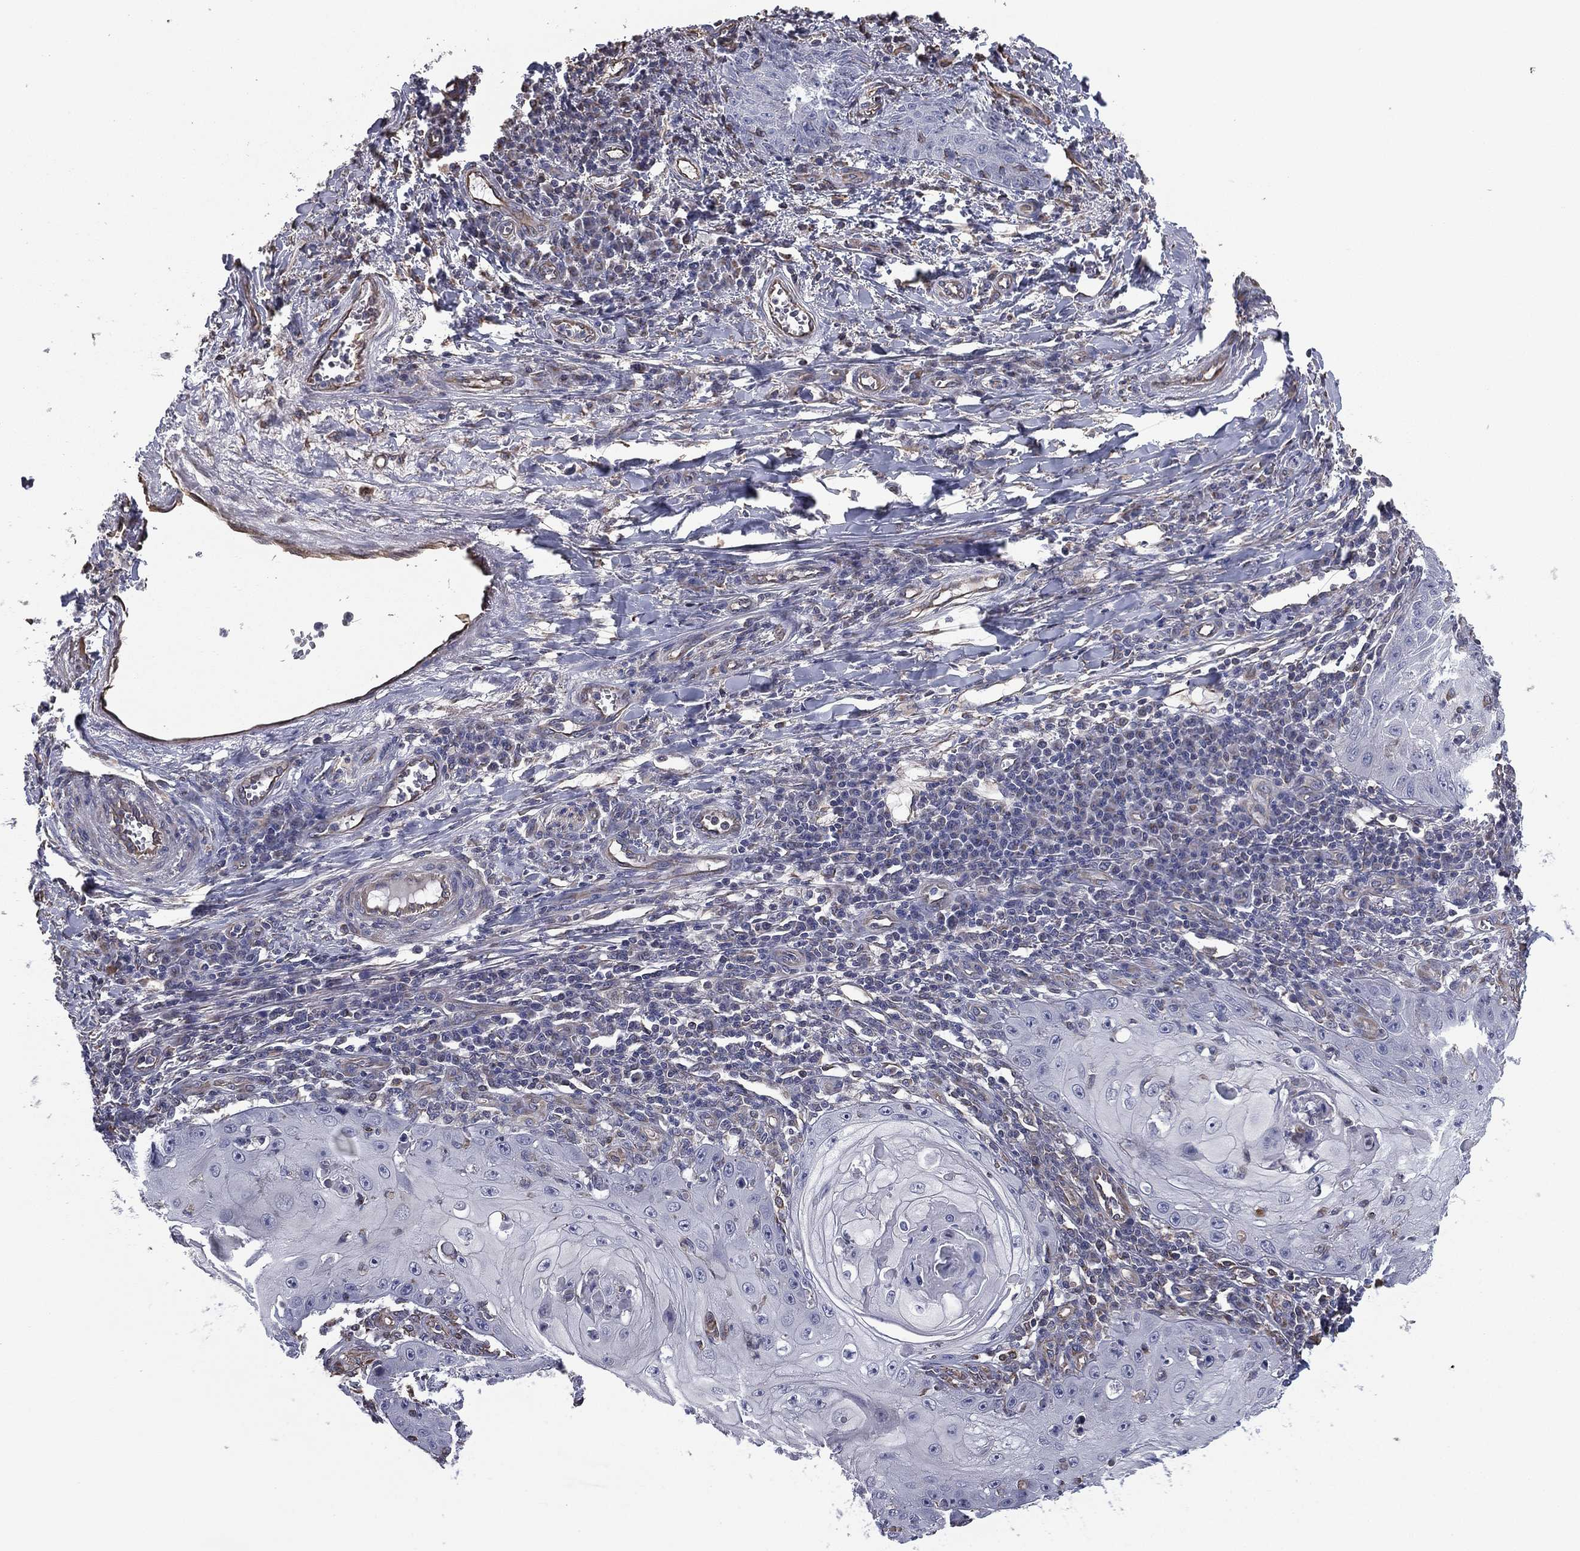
{"staining": {"intensity": "negative", "quantity": "none", "location": "none"}, "tissue": "skin cancer", "cell_type": "Tumor cells", "image_type": "cancer", "snomed": [{"axis": "morphology", "description": "Squamous cell carcinoma, NOS"}, {"axis": "topography", "description": "Skin"}], "caption": "A histopathology image of human skin squamous cell carcinoma is negative for staining in tumor cells.", "gene": "SCUBE1", "patient": {"sex": "male", "age": 70}}